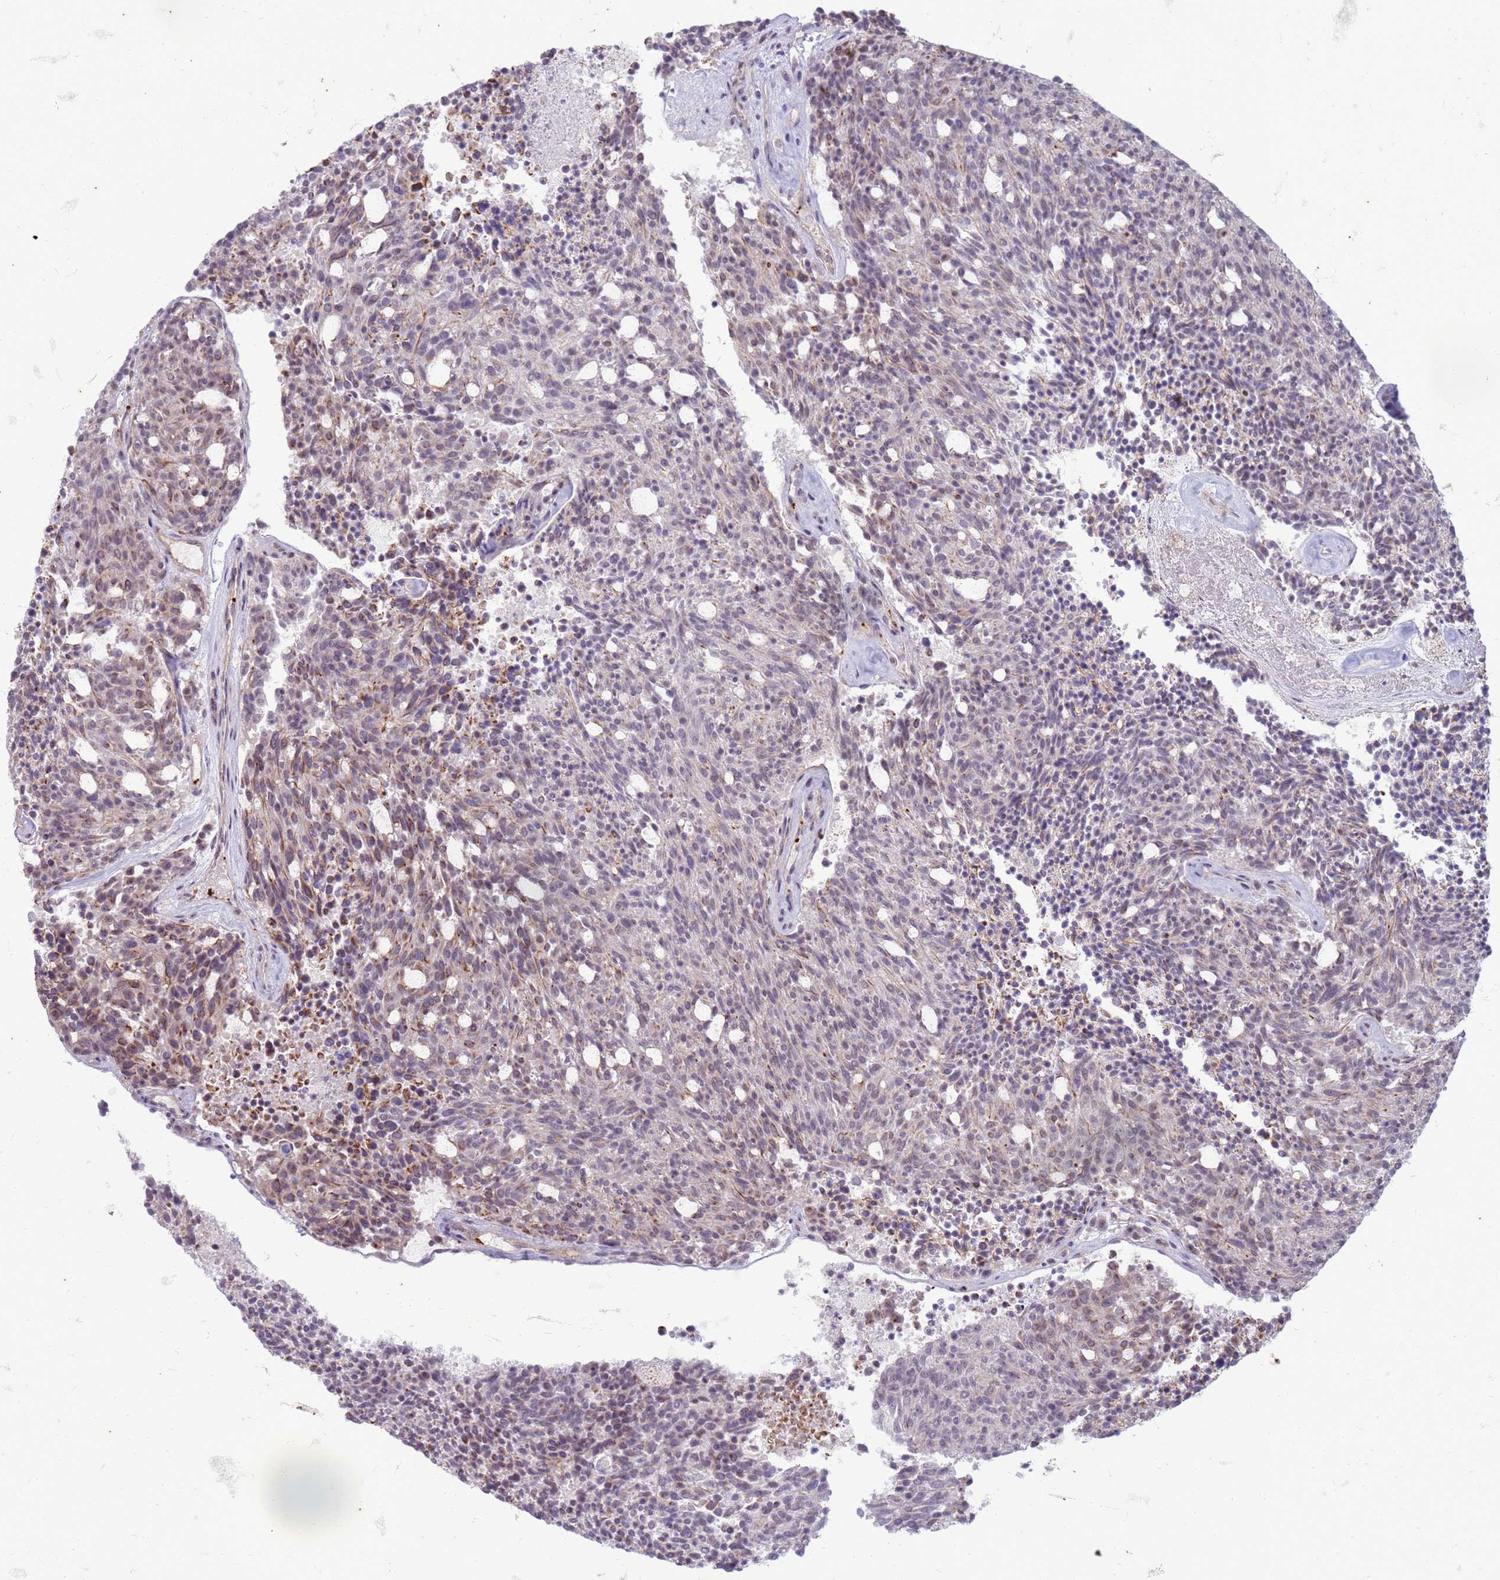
{"staining": {"intensity": "moderate", "quantity": "<25%", "location": "cytoplasmic/membranous"}, "tissue": "carcinoid", "cell_type": "Tumor cells", "image_type": "cancer", "snomed": [{"axis": "morphology", "description": "Carcinoid, malignant, NOS"}, {"axis": "topography", "description": "Pancreas"}], "caption": "IHC photomicrograph of malignant carcinoid stained for a protein (brown), which demonstrates low levels of moderate cytoplasmic/membranous expression in about <25% of tumor cells.", "gene": "SLC15A3", "patient": {"sex": "female", "age": 54}}